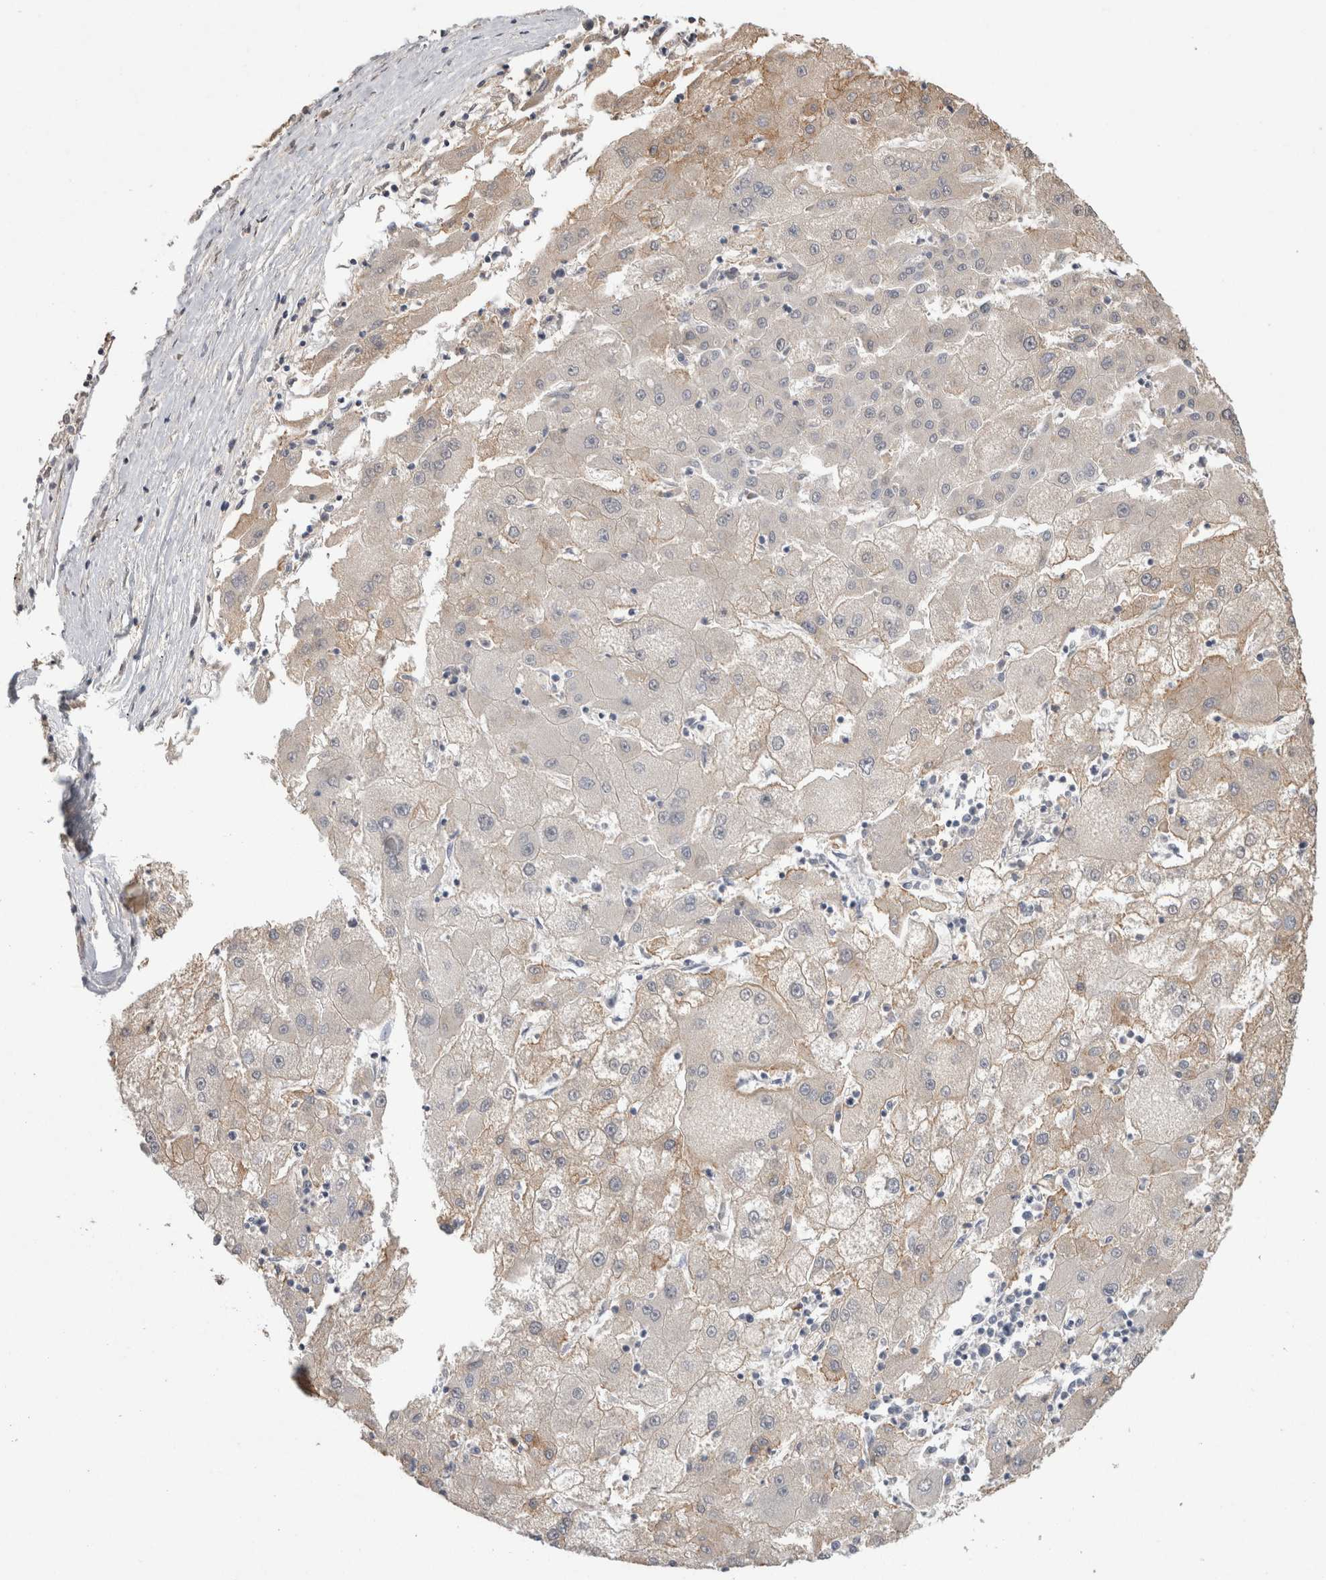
{"staining": {"intensity": "weak", "quantity": "<25%", "location": "cytoplasmic/membranous"}, "tissue": "liver cancer", "cell_type": "Tumor cells", "image_type": "cancer", "snomed": [{"axis": "morphology", "description": "Carcinoma, Hepatocellular, NOS"}, {"axis": "topography", "description": "Liver"}], "caption": "This is an immunohistochemistry (IHC) micrograph of liver cancer (hepatocellular carcinoma). There is no positivity in tumor cells.", "gene": "NAALADL2", "patient": {"sex": "male", "age": 72}}